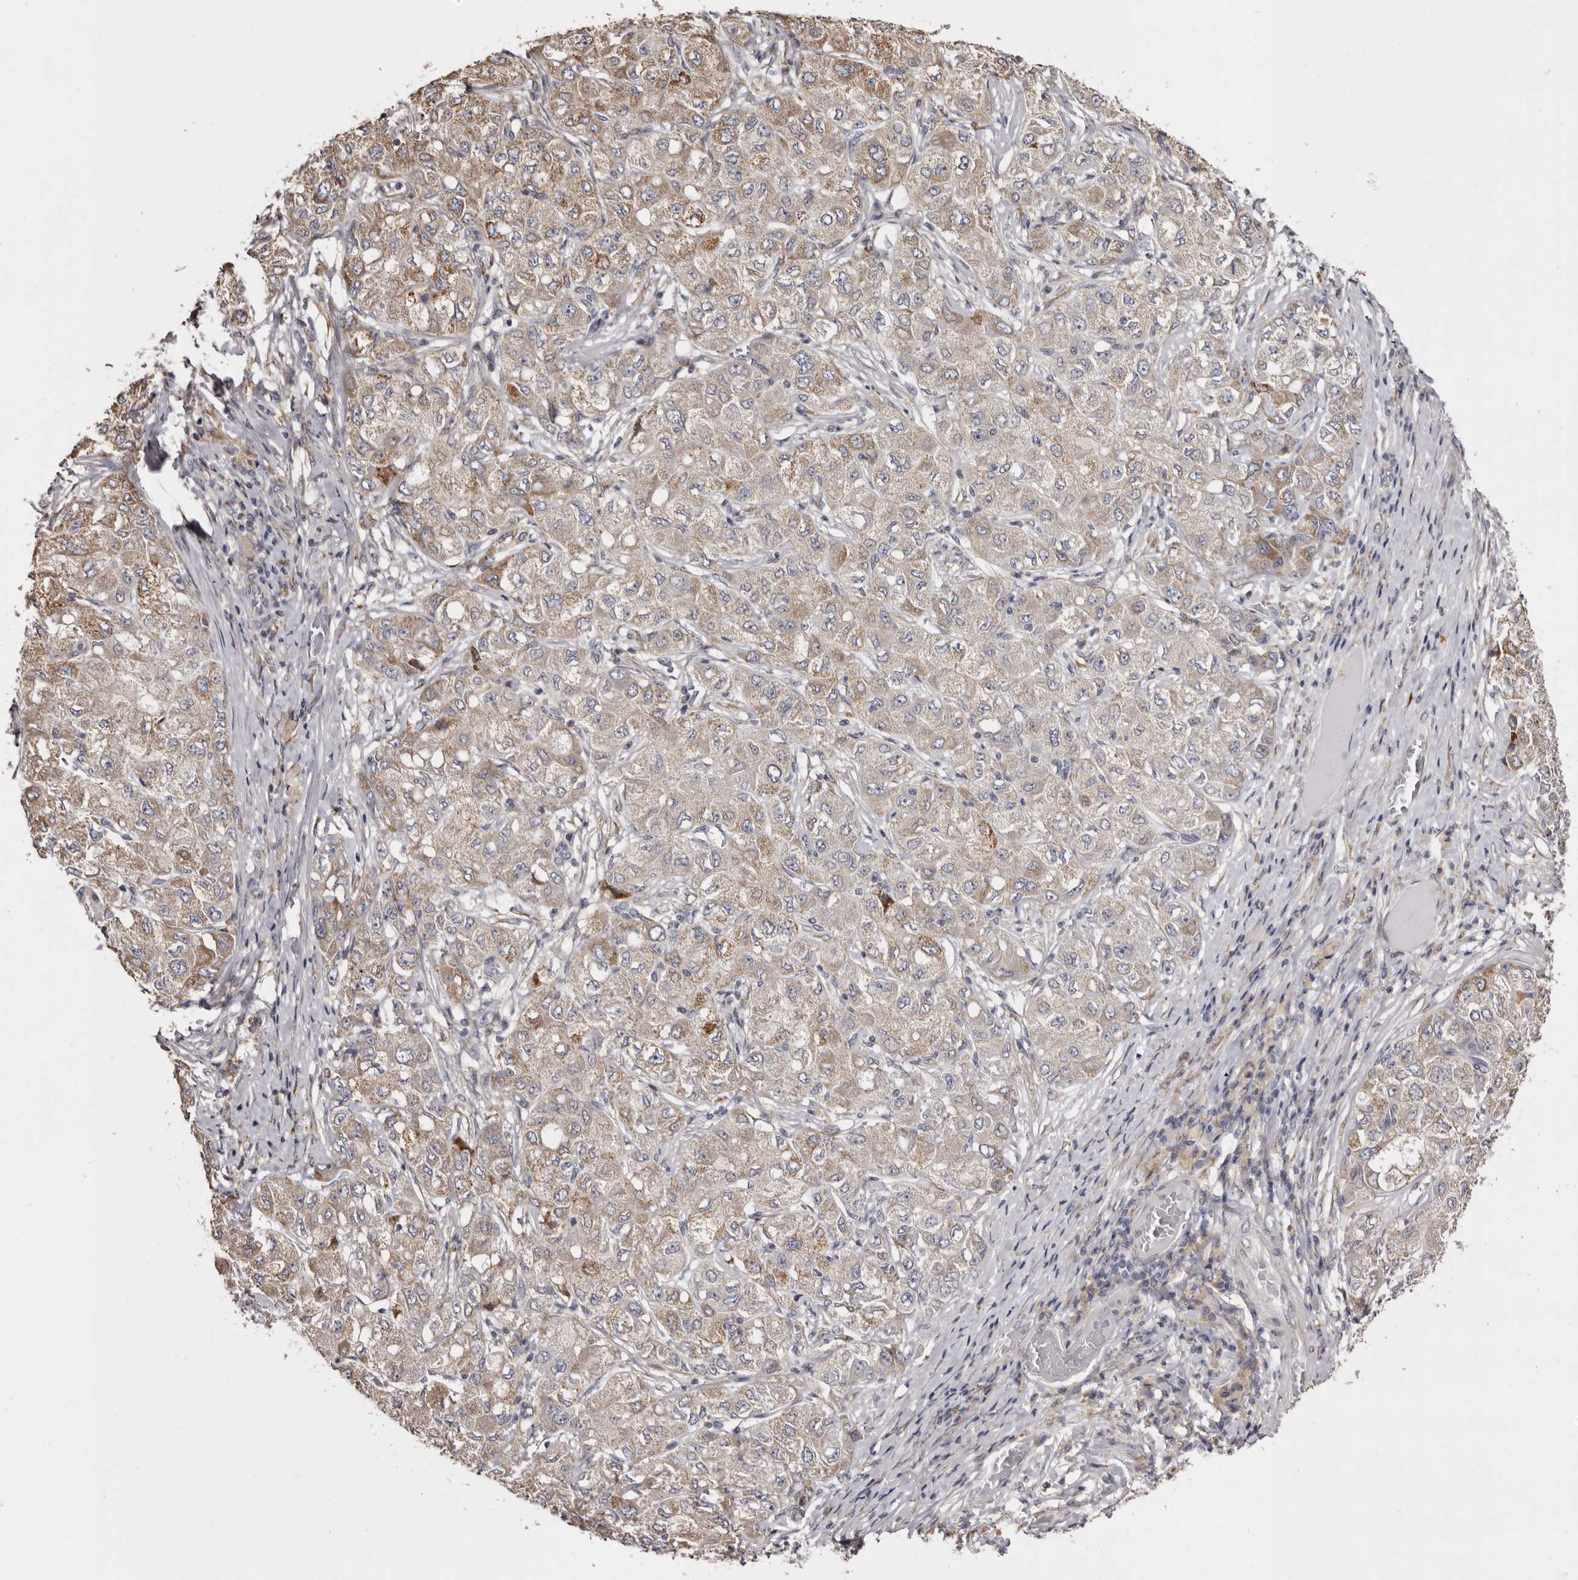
{"staining": {"intensity": "weak", "quantity": "25%-75%", "location": "cytoplasmic/membranous"}, "tissue": "liver cancer", "cell_type": "Tumor cells", "image_type": "cancer", "snomed": [{"axis": "morphology", "description": "Carcinoma, Hepatocellular, NOS"}, {"axis": "topography", "description": "Liver"}], "caption": "Human liver cancer stained with a brown dye shows weak cytoplasmic/membranous positive expression in approximately 25%-75% of tumor cells.", "gene": "PIGX", "patient": {"sex": "male", "age": 80}}